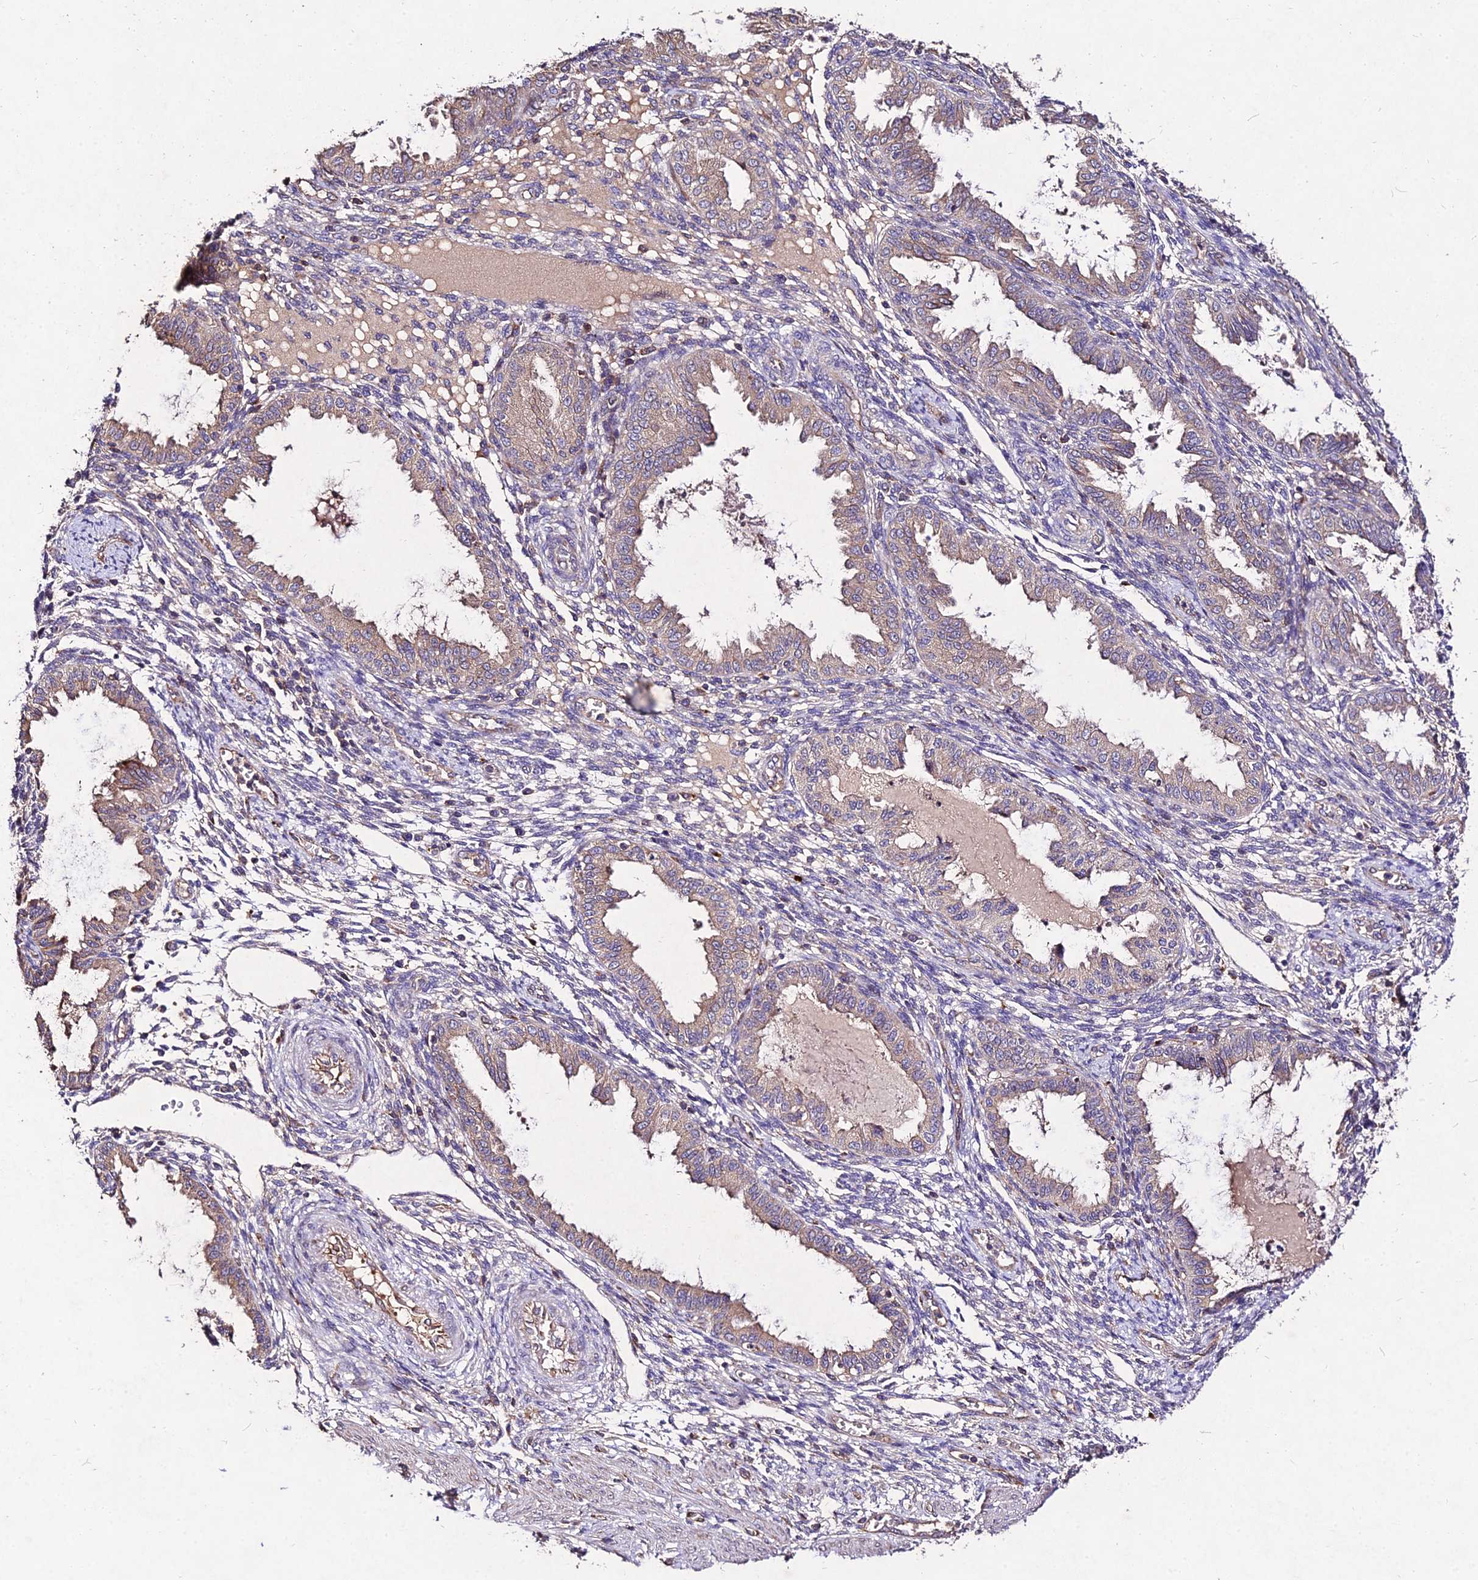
{"staining": {"intensity": "weak", "quantity": "<25%", "location": "cytoplasmic/membranous"}, "tissue": "endometrium", "cell_type": "Cells in endometrial stroma", "image_type": "normal", "snomed": [{"axis": "morphology", "description": "Normal tissue, NOS"}, {"axis": "topography", "description": "Endometrium"}], "caption": "Immunohistochemical staining of normal endometrium reveals no significant staining in cells in endometrial stroma. (DAB immunohistochemistry (IHC) with hematoxylin counter stain).", "gene": "AP3M1", "patient": {"sex": "female", "age": 33}}